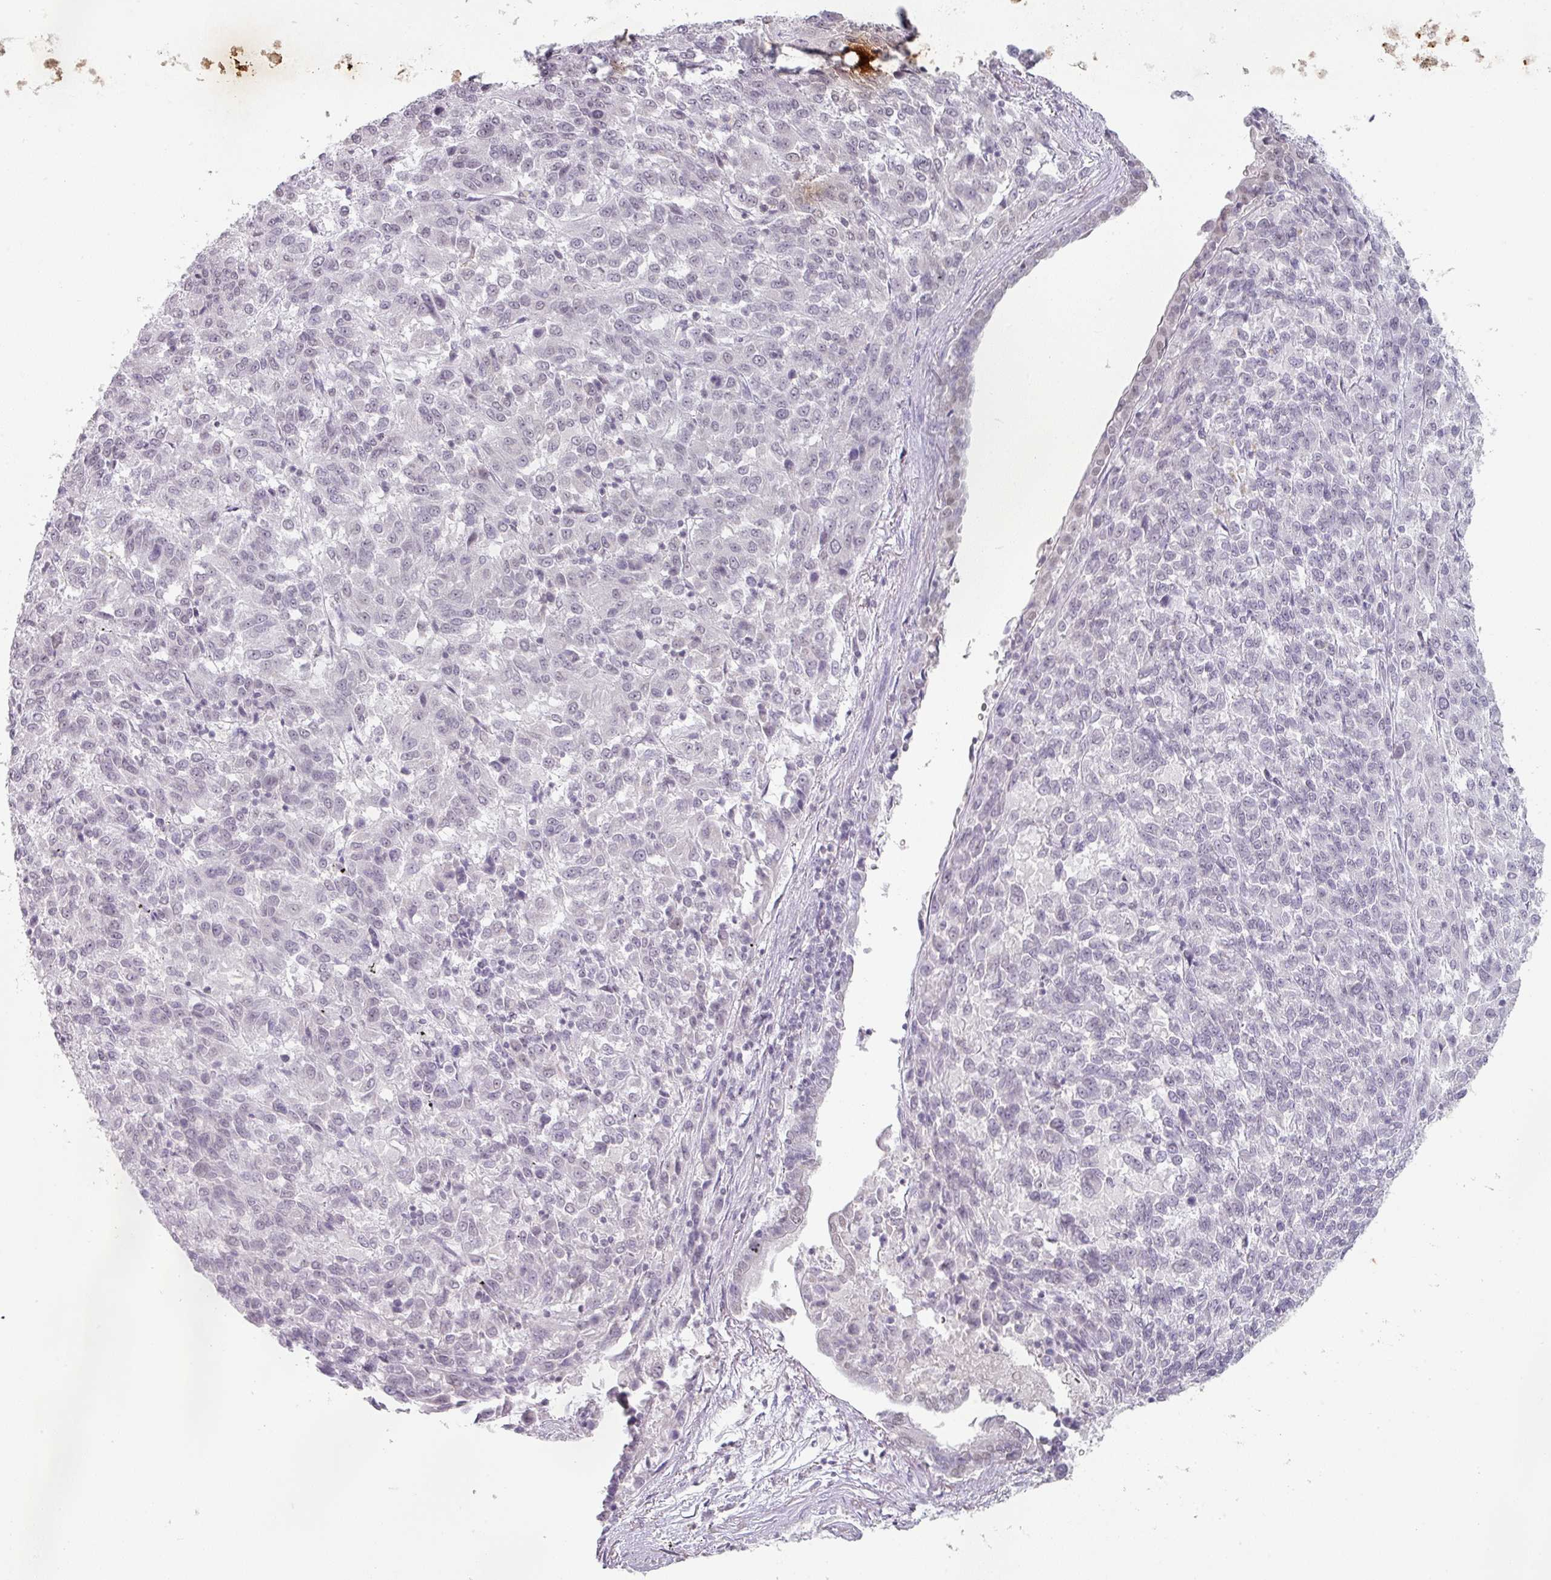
{"staining": {"intensity": "negative", "quantity": "none", "location": "none"}, "tissue": "melanoma", "cell_type": "Tumor cells", "image_type": "cancer", "snomed": [{"axis": "morphology", "description": "Malignant melanoma, Metastatic site"}, {"axis": "topography", "description": "Lung"}], "caption": "This micrograph is of melanoma stained with IHC to label a protein in brown with the nuclei are counter-stained blue. There is no staining in tumor cells. (IHC, brightfield microscopy, high magnification).", "gene": "SPRR1A", "patient": {"sex": "male", "age": 64}}